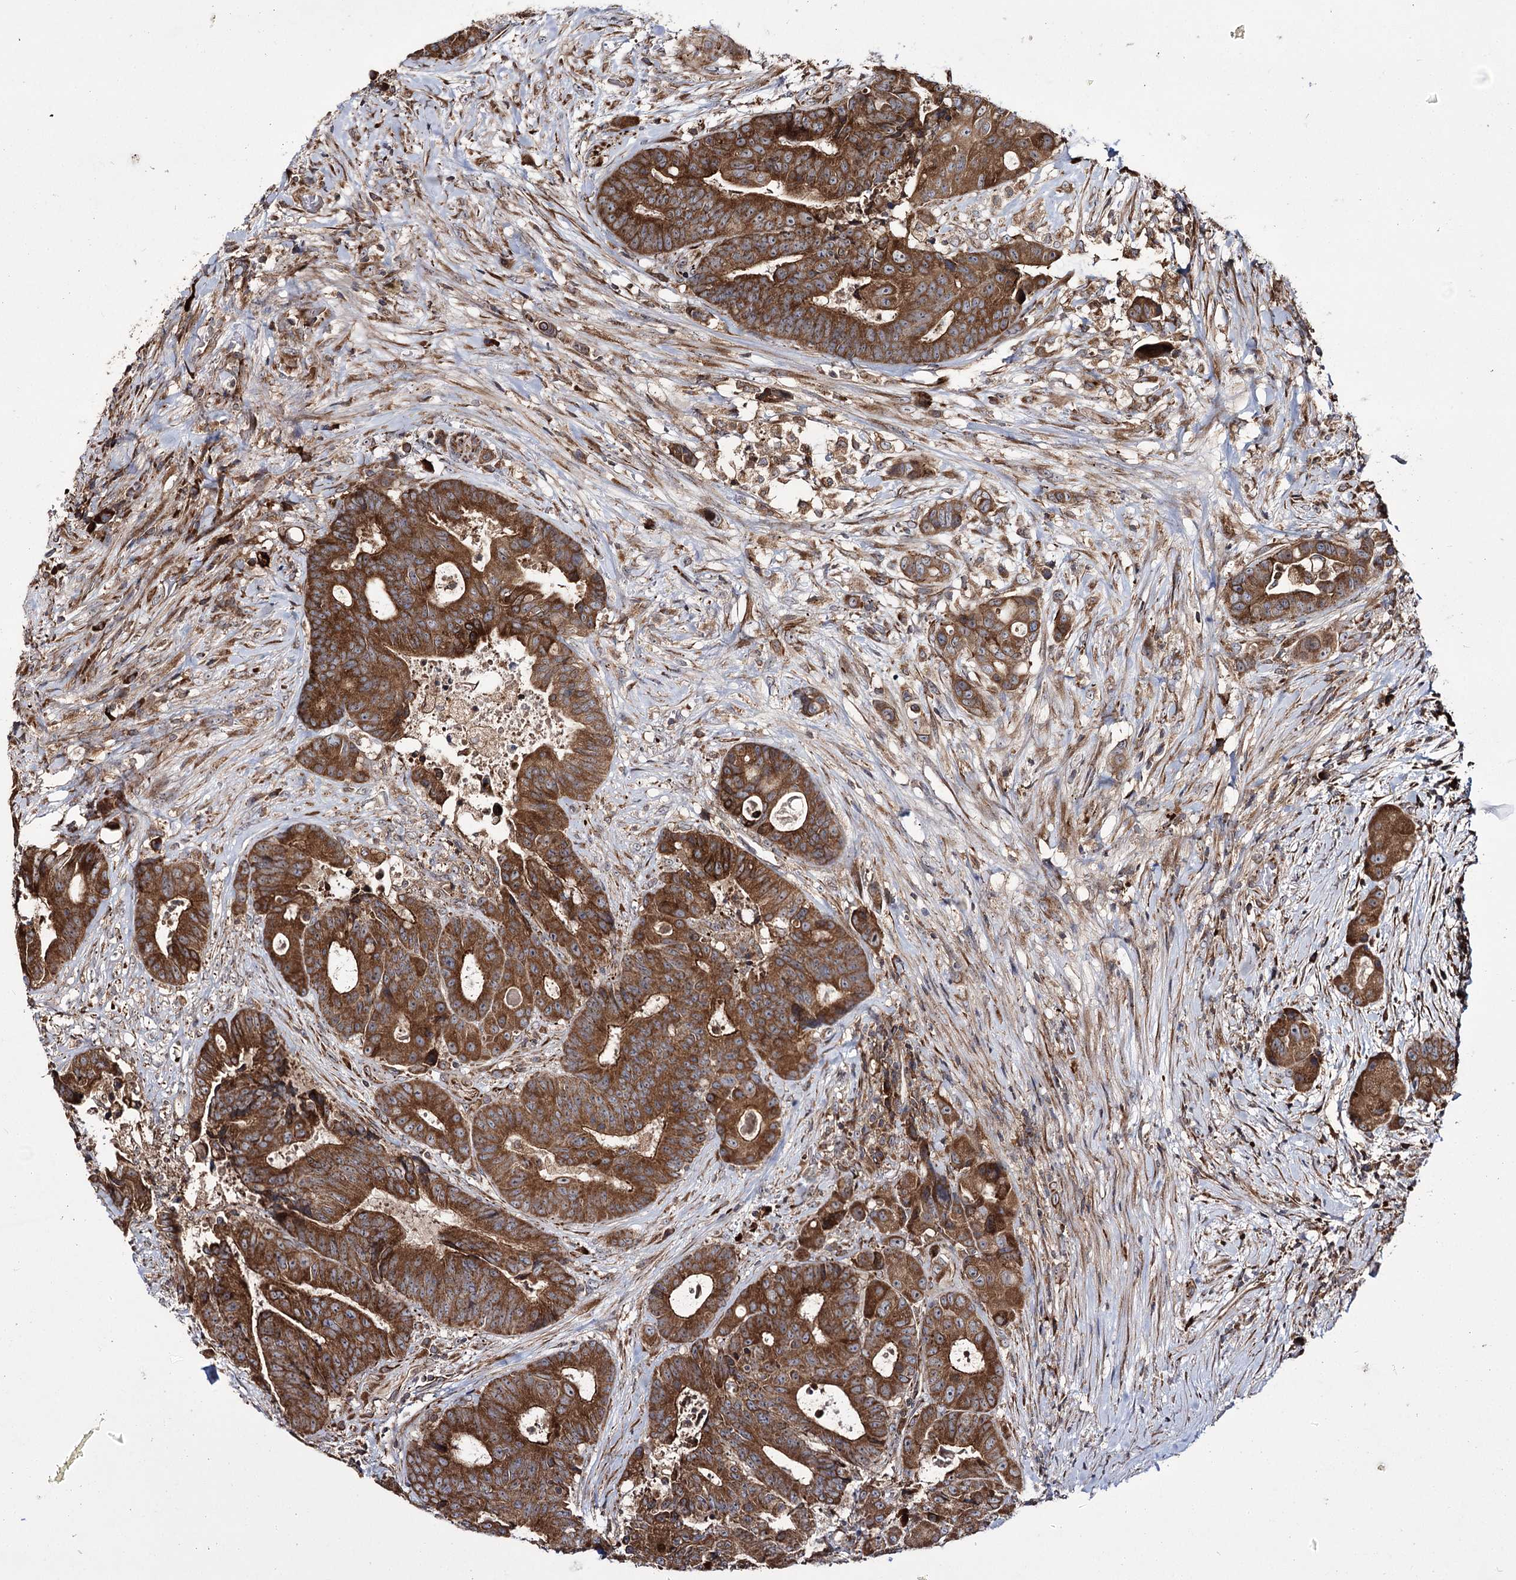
{"staining": {"intensity": "strong", "quantity": ">75%", "location": "cytoplasmic/membranous"}, "tissue": "colorectal cancer", "cell_type": "Tumor cells", "image_type": "cancer", "snomed": [{"axis": "morphology", "description": "Adenocarcinoma, NOS"}, {"axis": "topography", "description": "Rectum"}], "caption": "Colorectal cancer (adenocarcinoma) stained for a protein (brown) reveals strong cytoplasmic/membranous positive expression in approximately >75% of tumor cells.", "gene": "HECTD2", "patient": {"sex": "male", "age": 69}}